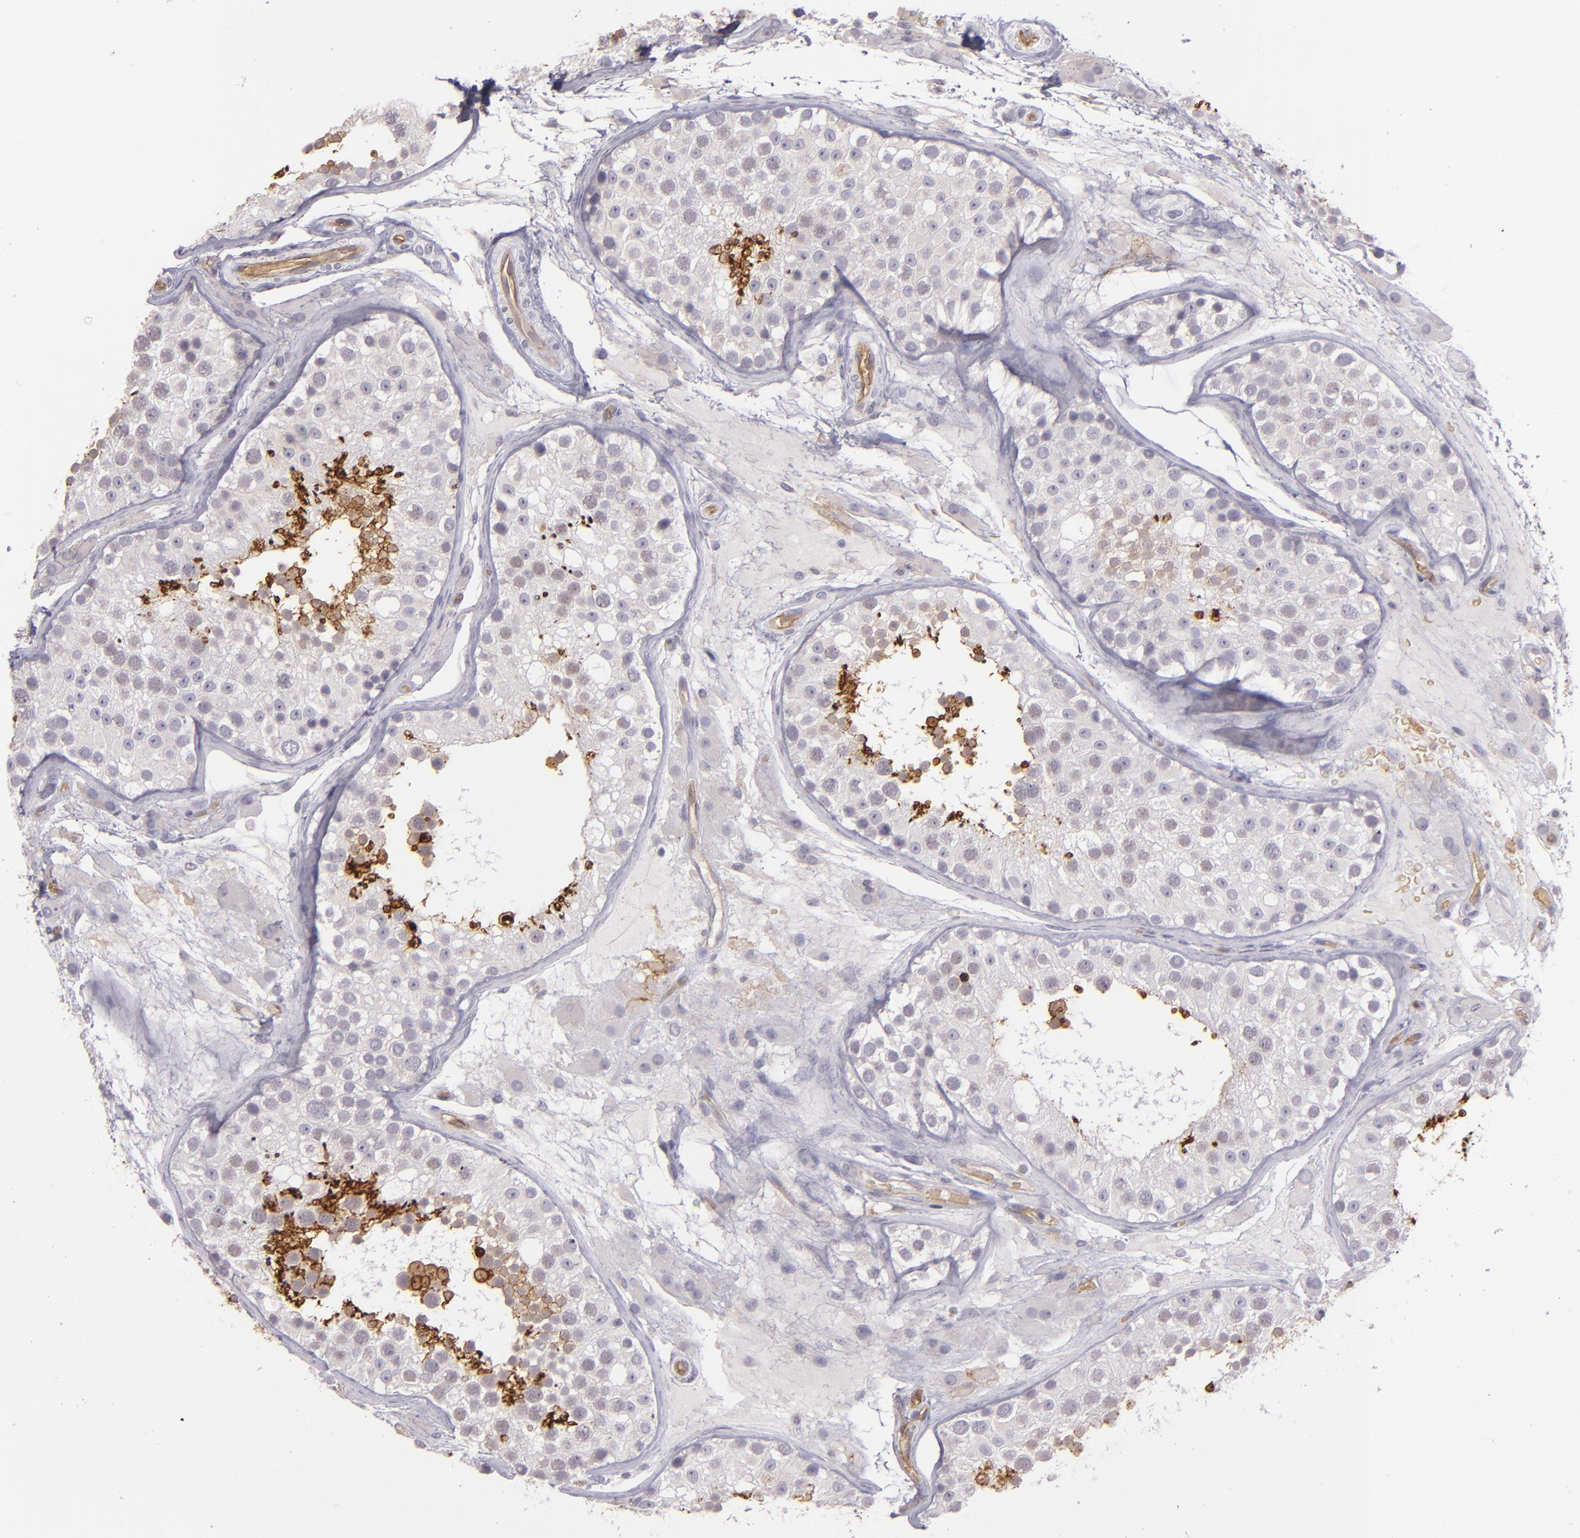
{"staining": {"intensity": "strong", "quantity": "<25%", "location": "cytoplasmic/membranous"}, "tissue": "testis", "cell_type": "Cells in seminiferous ducts", "image_type": "normal", "snomed": [{"axis": "morphology", "description": "Normal tissue, NOS"}, {"axis": "topography", "description": "Testis"}], "caption": "Immunohistochemical staining of normal testis reveals <25% levels of strong cytoplasmic/membranous protein staining in approximately <25% of cells in seminiferous ducts.", "gene": "ACE", "patient": {"sex": "male", "age": 26}}